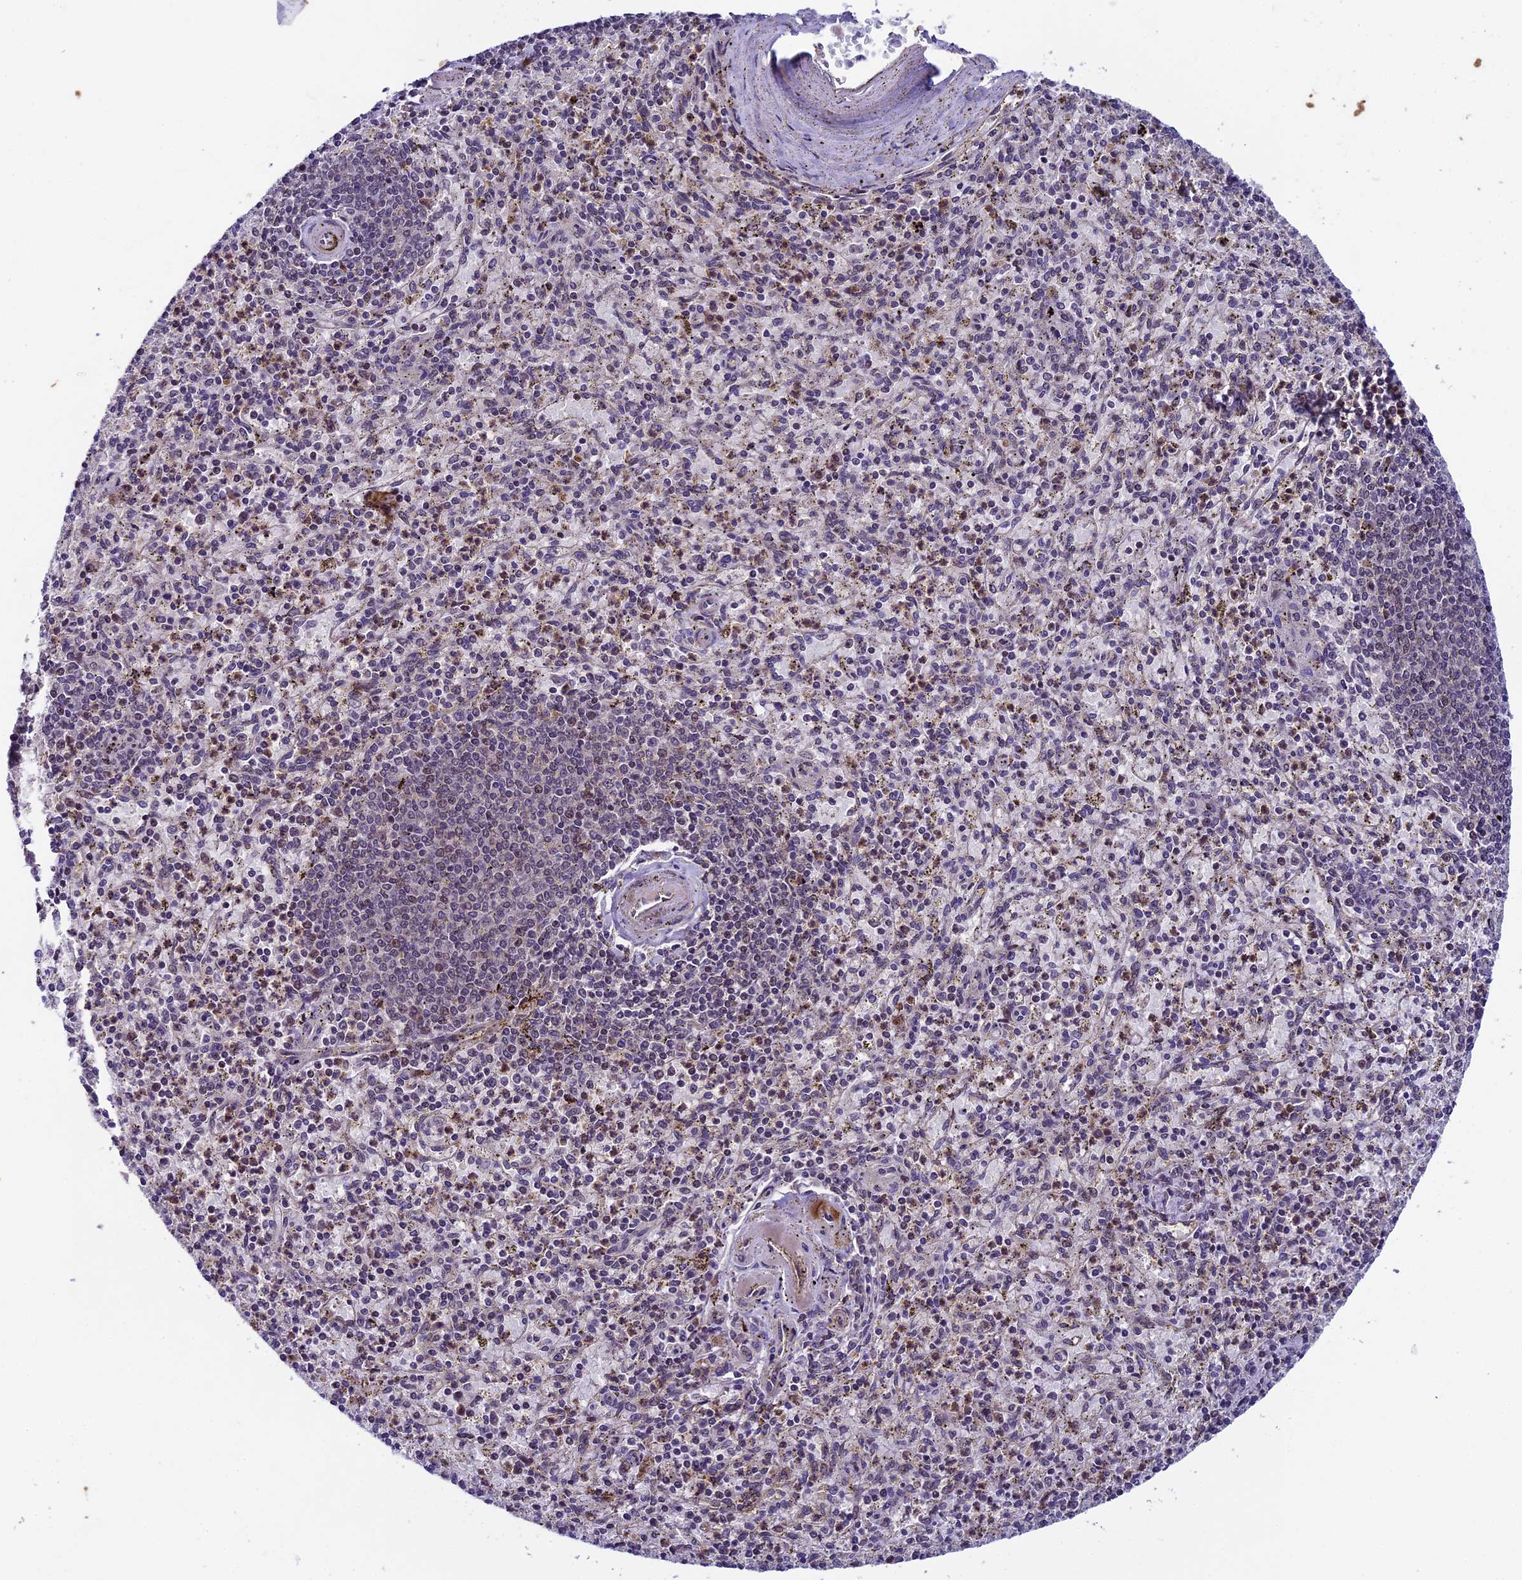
{"staining": {"intensity": "weak", "quantity": "<25%", "location": "cytoplasmic/membranous"}, "tissue": "spleen", "cell_type": "Cells in red pulp", "image_type": "normal", "snomed": [{"axis": "morphology", "description": "Normal tissue, NOS"}, {"axis": "topography", "description": "Spleen"}], "caption": "A high-resolution image shows IHC staining of benign spleen, which demonstrates no significant expression in cells in red pulp. (Immunohistochemistry (ihc), brightfield microscopy, high magnification).", "gene": "SIPA1L3", "patient": {"sex": "male", "age": 72}}